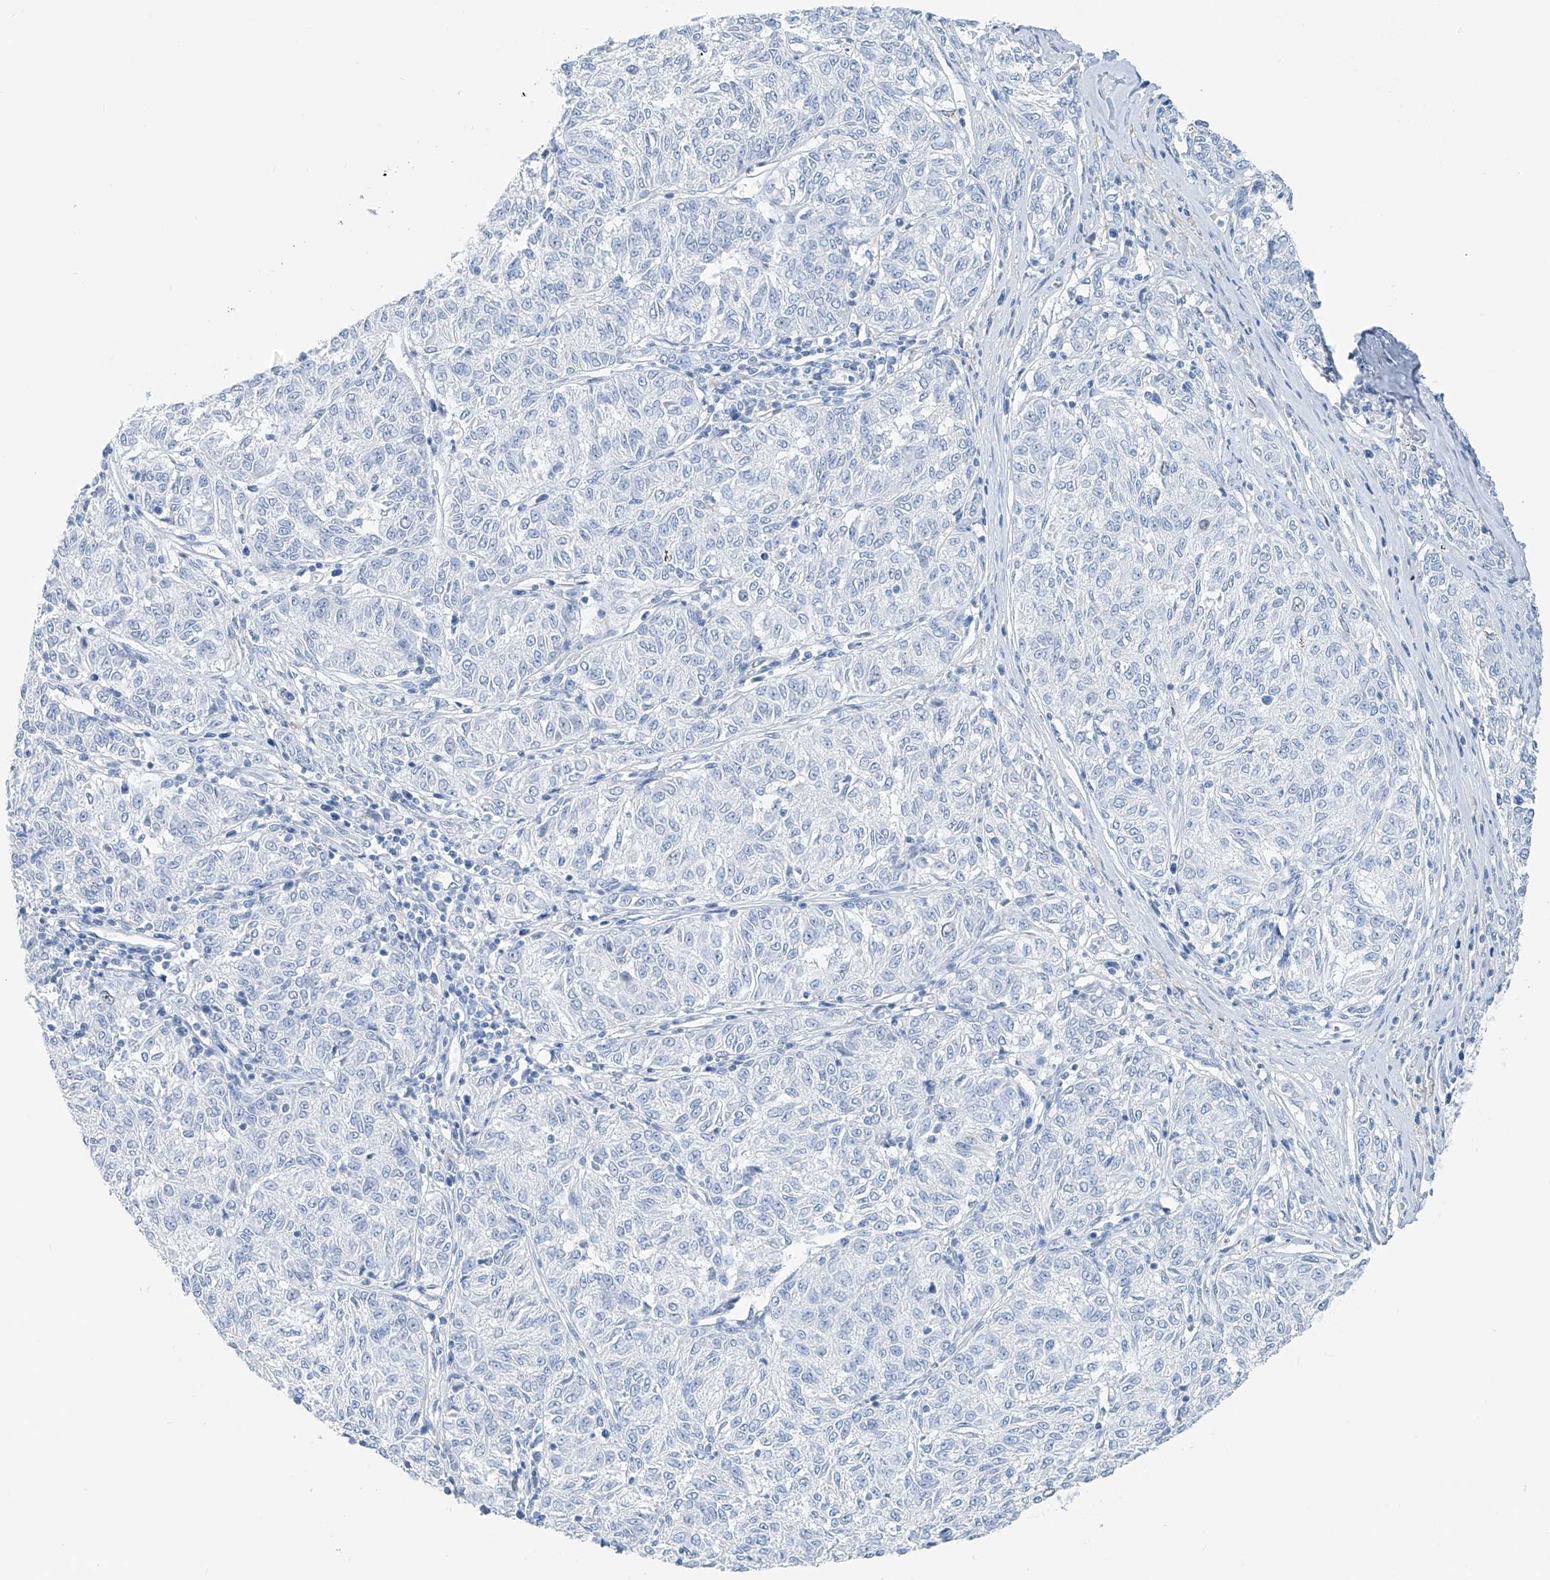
{"staining": {"intensity": "negative", "quantity": "none", "location": "none"}, "tissue": "melanoma", "cell_type": "Tumor cells", "image_type": "cancer", "snomed": [{"axis": "morphology", "description": "Malignant melanoma, NOS"}, {"axis": "topography", "description": "Skin"}], "caption": "Melanoma was stained to show a protein in brown. There is no significant expression in tumor cells. Nuclei are stained in blue.", "gene": "SGO2", "patient": {"sex": "female", "age": 72}}